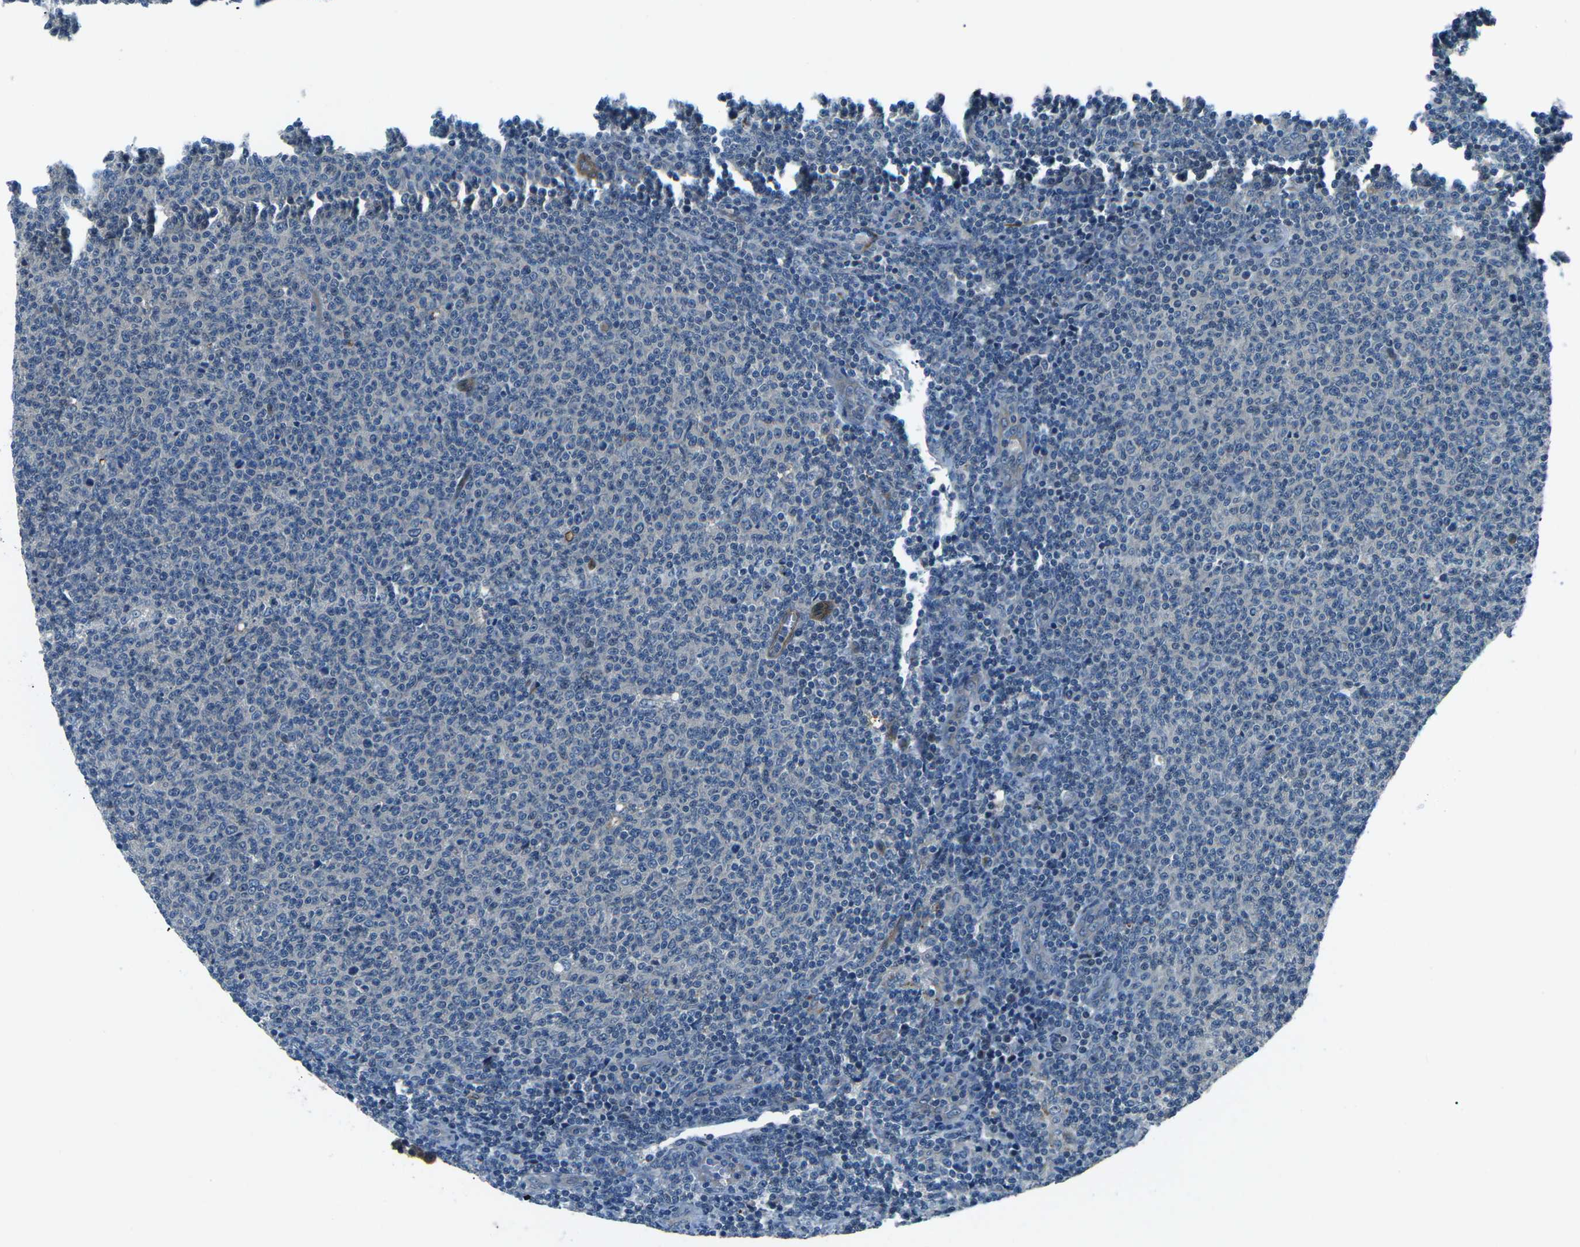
{"staining": {"intensity": "negative", "quantity": "none", "location": "none"}, "tissue": "lymphoma", "cell_type": "Tumor cells", "image_type": "cancer", "snomed": [{"axis": "morphology", "description": "Malignant lymphoma, non-Hodgkin's type, Low grade"}, {"axis": "topography", "description": "Lymph node"}], "caption": "Human lymphoma stained for a protein using immunohistochemistry exhibits no expression in tumor cells.", "gene": "AFAP1", "patient": {"sex": "male", "age": 66}}